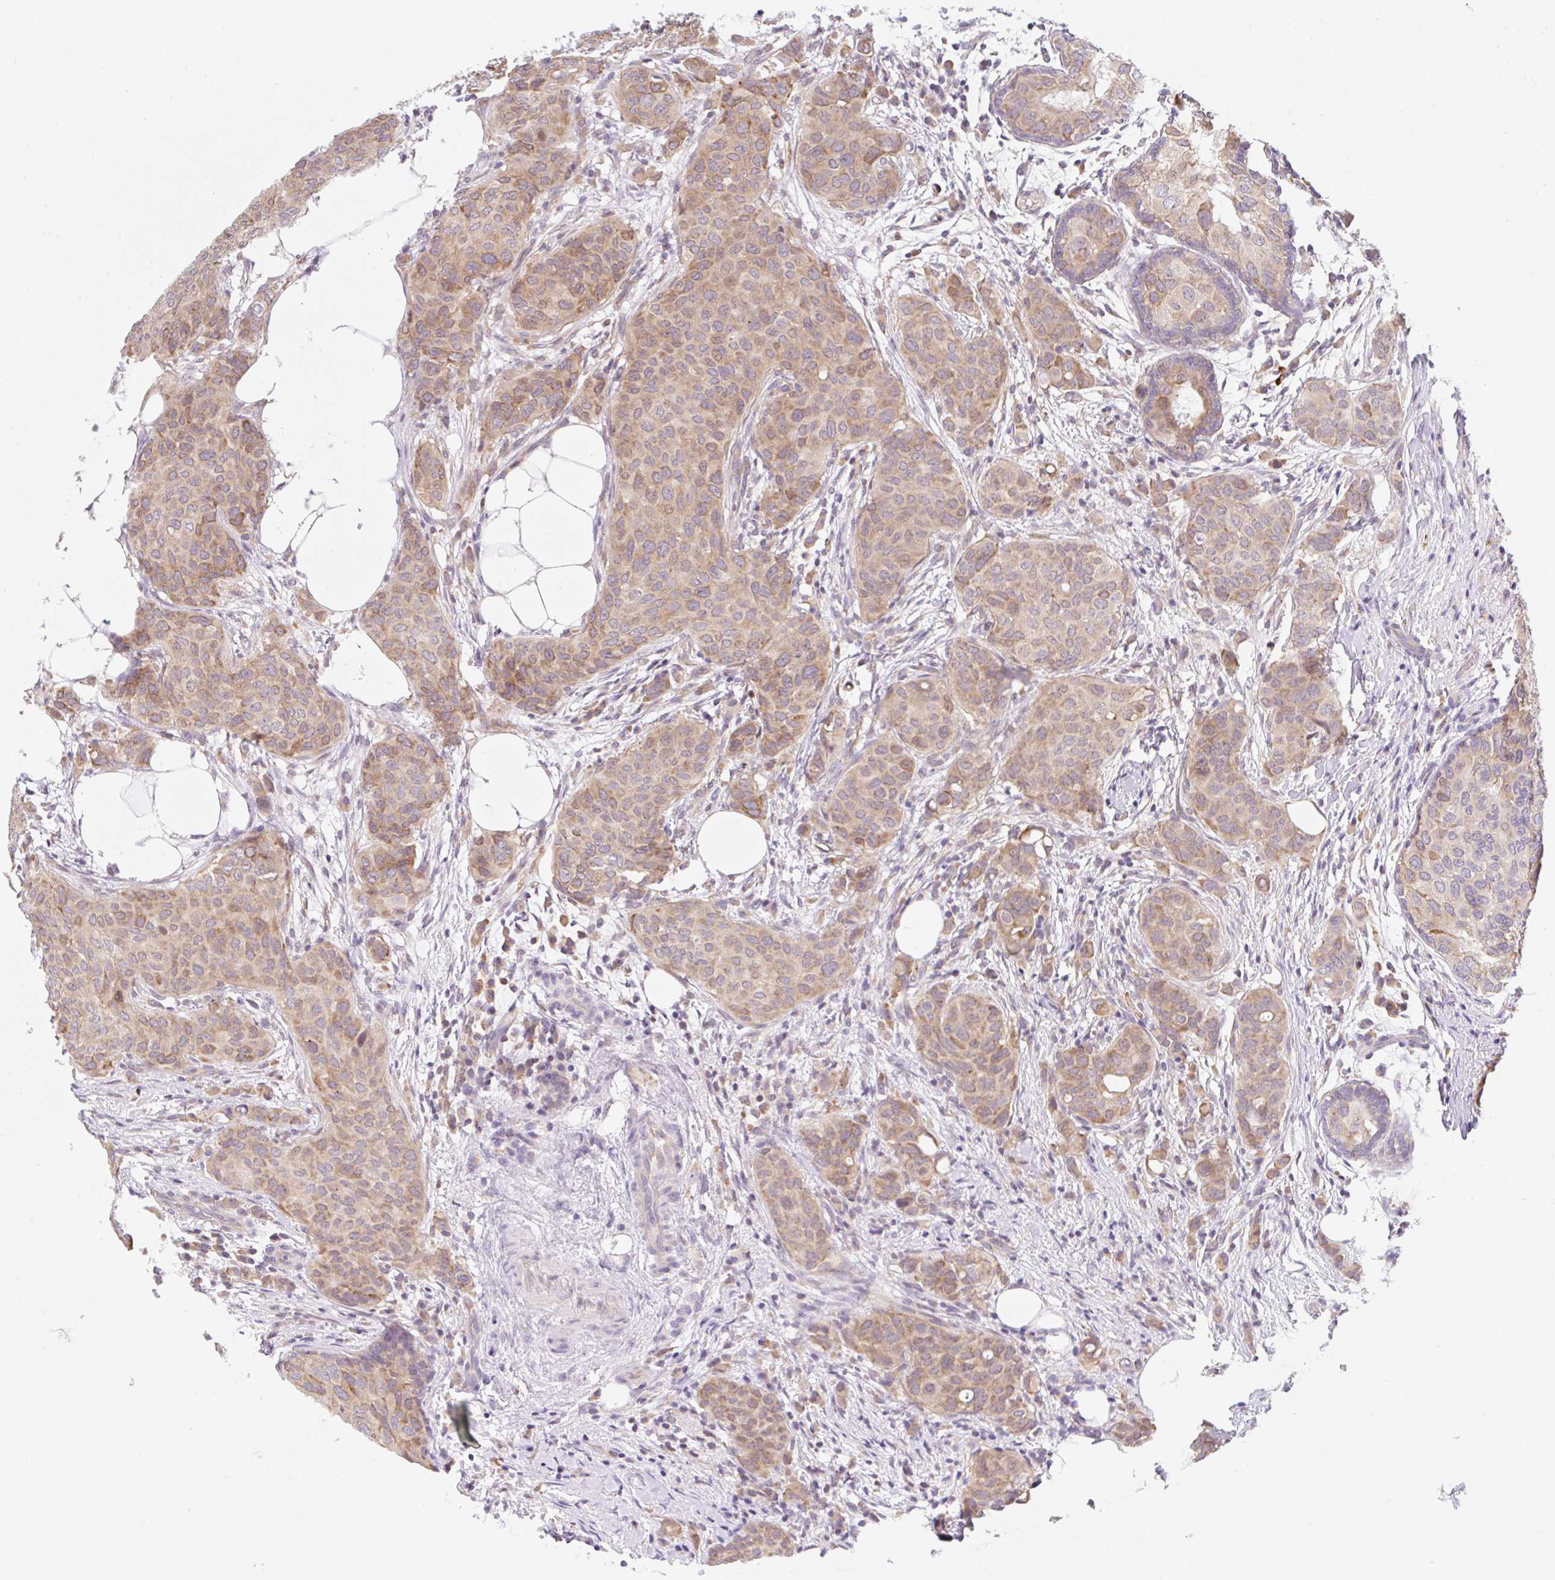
{"staining": {"intensity": "moderate", "quantity": ">75%", "location": "cytoplasmic/membranous"}, "tissue": "breast cancer", "cell_type": "Tumor cells", "image_type": "cancer", "snomed": [{"axis": "morphology", "description": "Duct carcinoma"}, {"axis": "topography", "description": "Breast"}], "caption": "The image displays immunohistochemical staining of breast invasive ductal carcinoma. There is moderate cytoplasmic/membranous expression is appreciated in about >75% of tumor cells.", "gene": "TBPL2", "patient": {"sex": "female", "age": 47}}